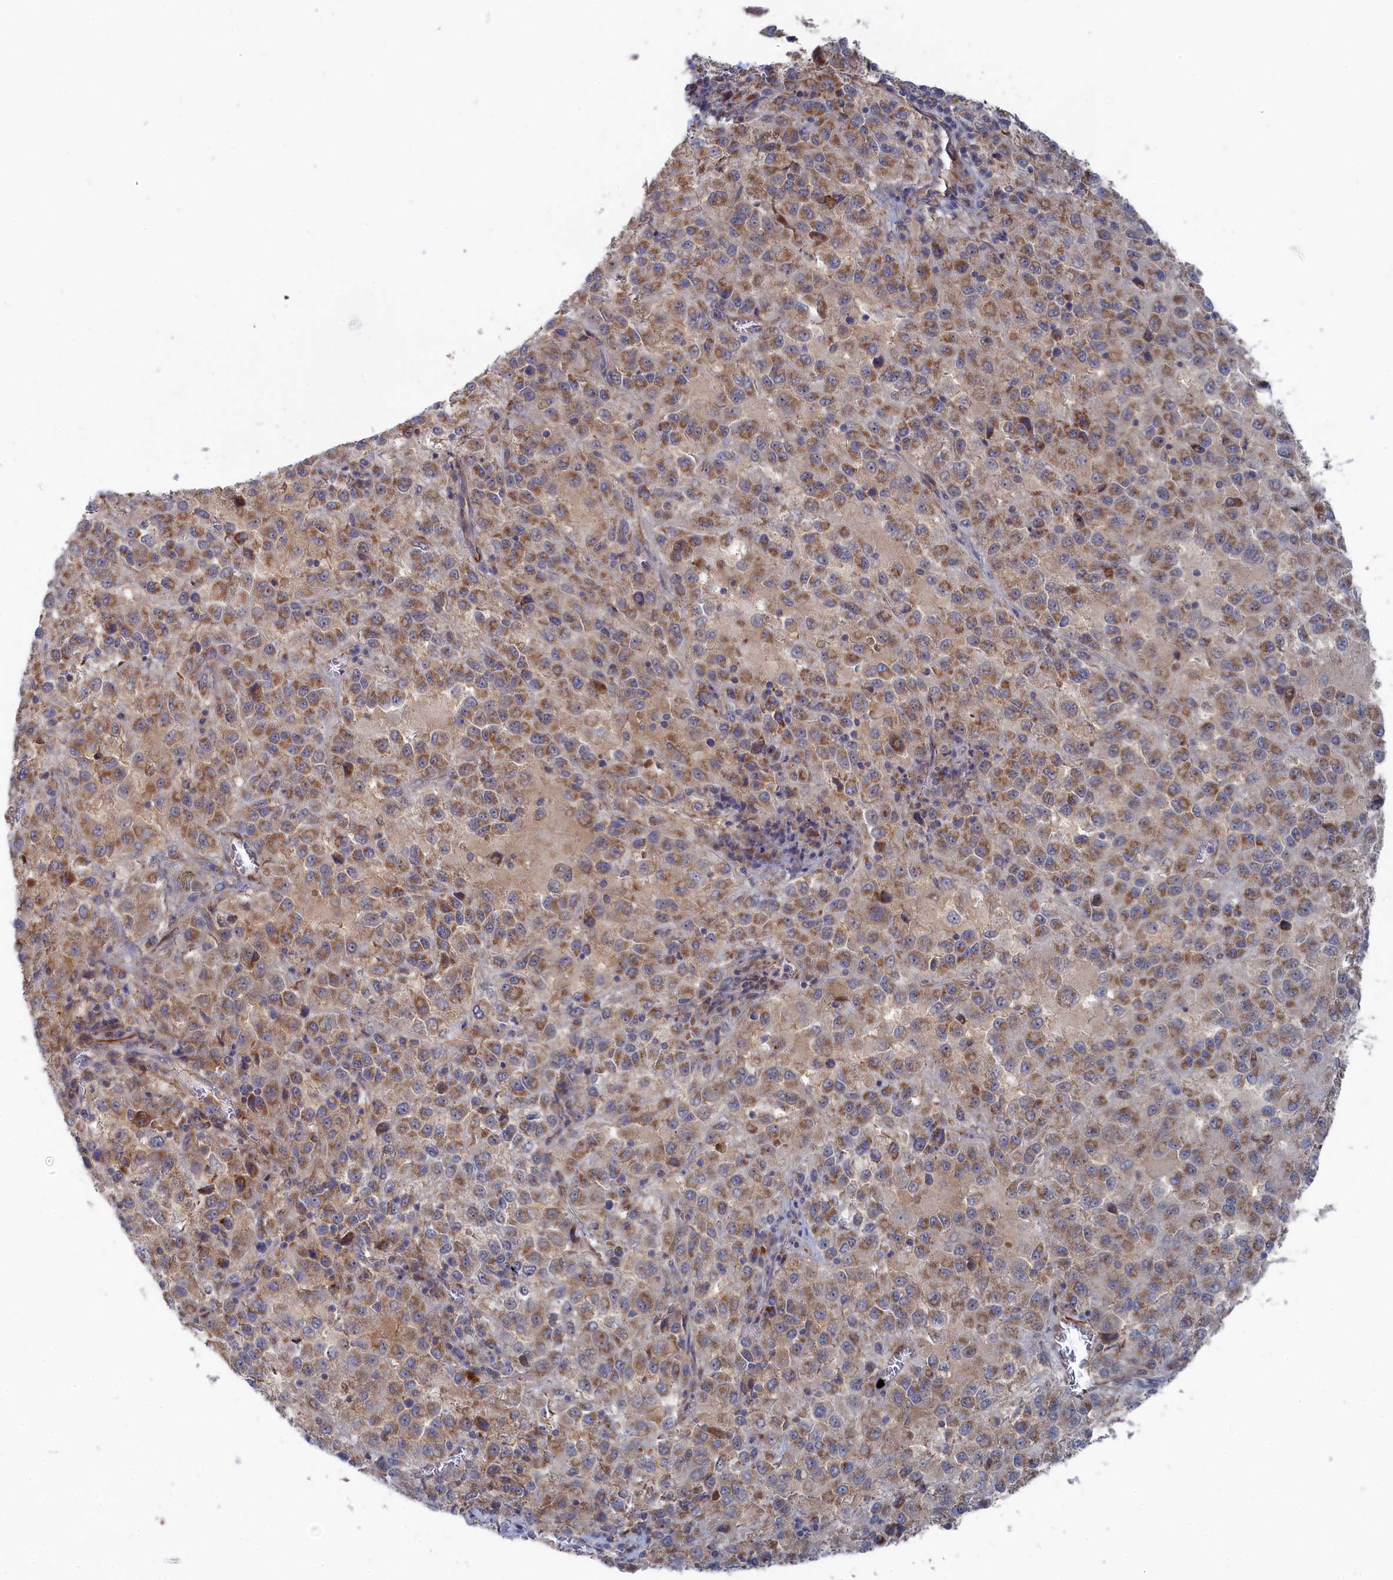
{"staining": {"intensity": "moderate", "quantity": ">75%", "location": "cytoplasmic/membranous"}, "tissue": "melanoma", "cell_type": "Tumor cells", "image_type": "cancer", "snomed": [{"axis": "morphology", "description": "Malignant melanoma, Metastatic site"}, {"axis": "topography", "description": "Lung"}], "caption": "This is a micrograph of immunohistochemistry staining of malignant melanoma (metastatic site), which shows moderate positivity in the cytoplasmic/membranous of tumor cells.", "gene": "FILIP1L", "patient": {"sex": "male", "age": 64}}